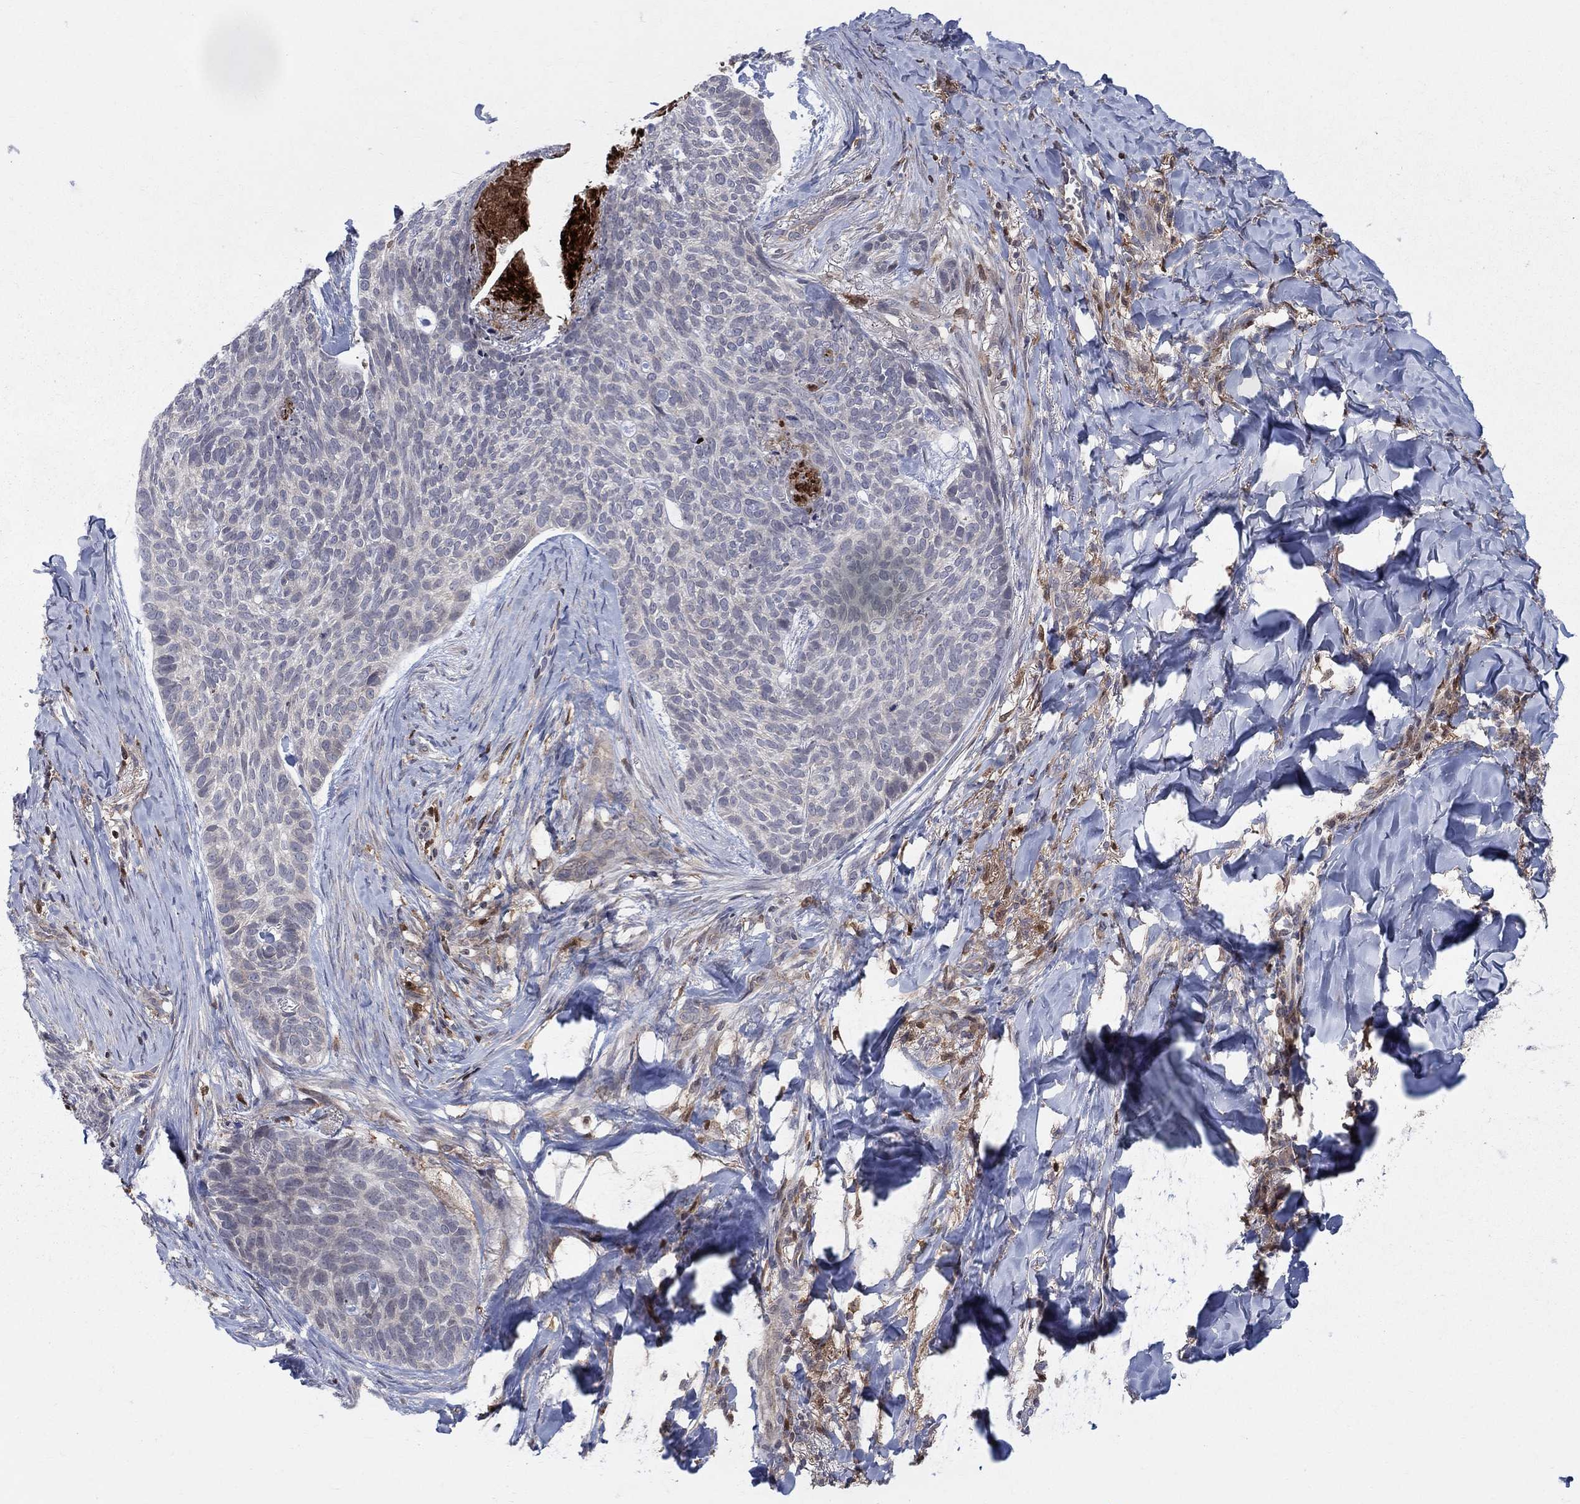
{"staining": {"intensity": "weak", "quantity": "<25%", "location": "cytoplasmic/membranous"}, "tissue": "skin cancer", "cell_type": "Tumor cells", "image_type": "cancer", "snomed": [{"axis": "morphology", "description": "Basal cell carcinoma"}, {"axis": "topography", "description": "Skin"}], "caption": "Immunohistochemistry (IHC) image of neoplastic tissue: skin cancer stained with DAB (3,3'-diaminobenzidine) displays no significant protein expression in tumor cells.", "gene": "ZNHIT3", "patient": {"sex": "female", "age": 69}}